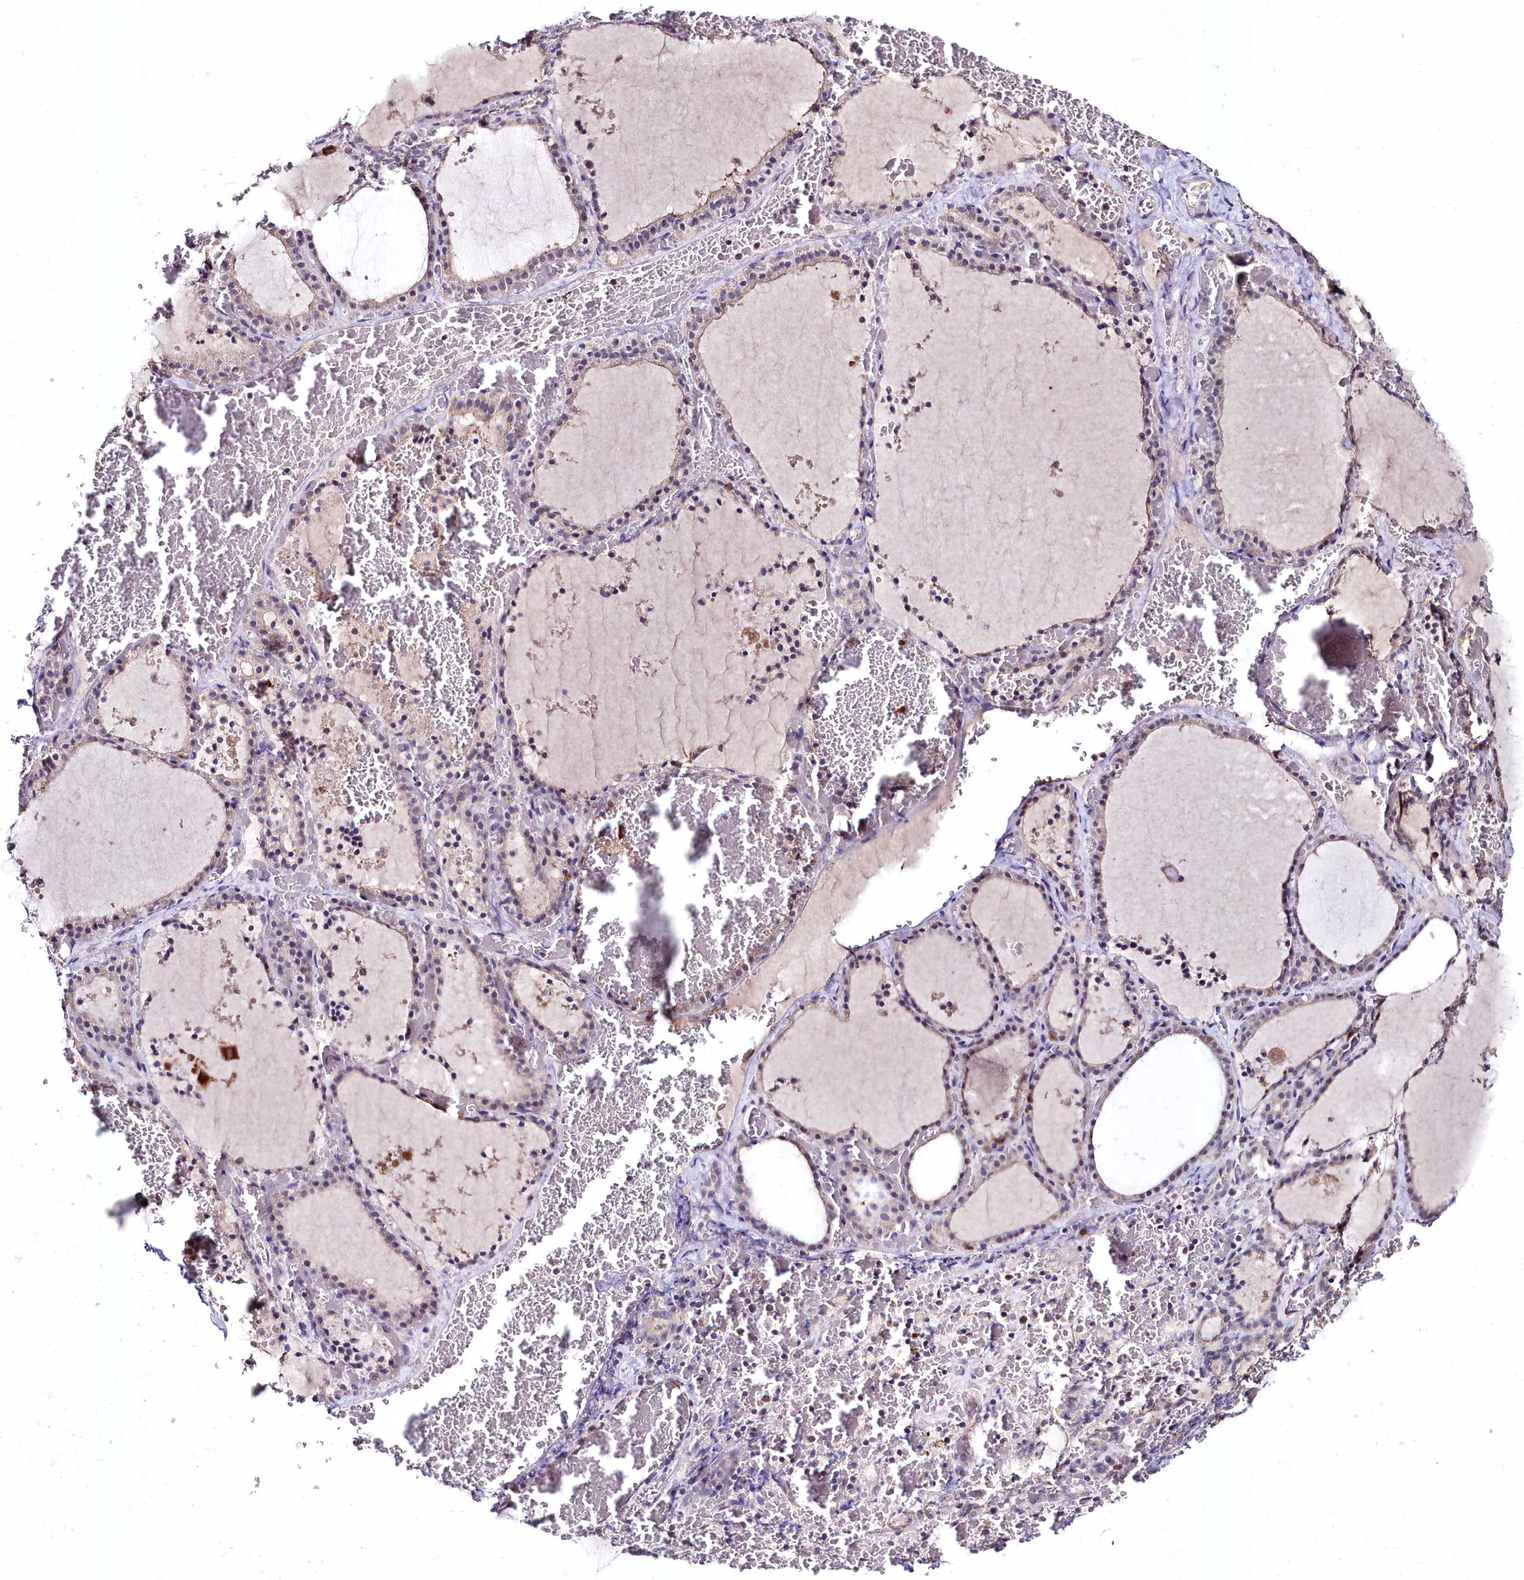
{"staining": {"intensity": "moderate", "quantity": "25%-75%", "location": "cytoplasmic/membranous"}, "tissue": "thyroid gland", "cell_type": "Glandular cells", "image_type": "normal", "snomed": [{"axis": "morphology", "description": "Normal tissue, NOS"}, {"axis": "topography", "description": "Thyroid gland"}], "caption": "Immunohistochemistry (IHC) micrograph of normal thyroid gland: human thyroid gland stained using IHC exhibits medium levels of moderate protein expression localized specifically in the cytoplasmic/membranous of glandular cells, appearing as a cytoplasmic/membranous brown color.", "gene": "AMBRA1", "patient": {"sex": "female", "age": 39}}